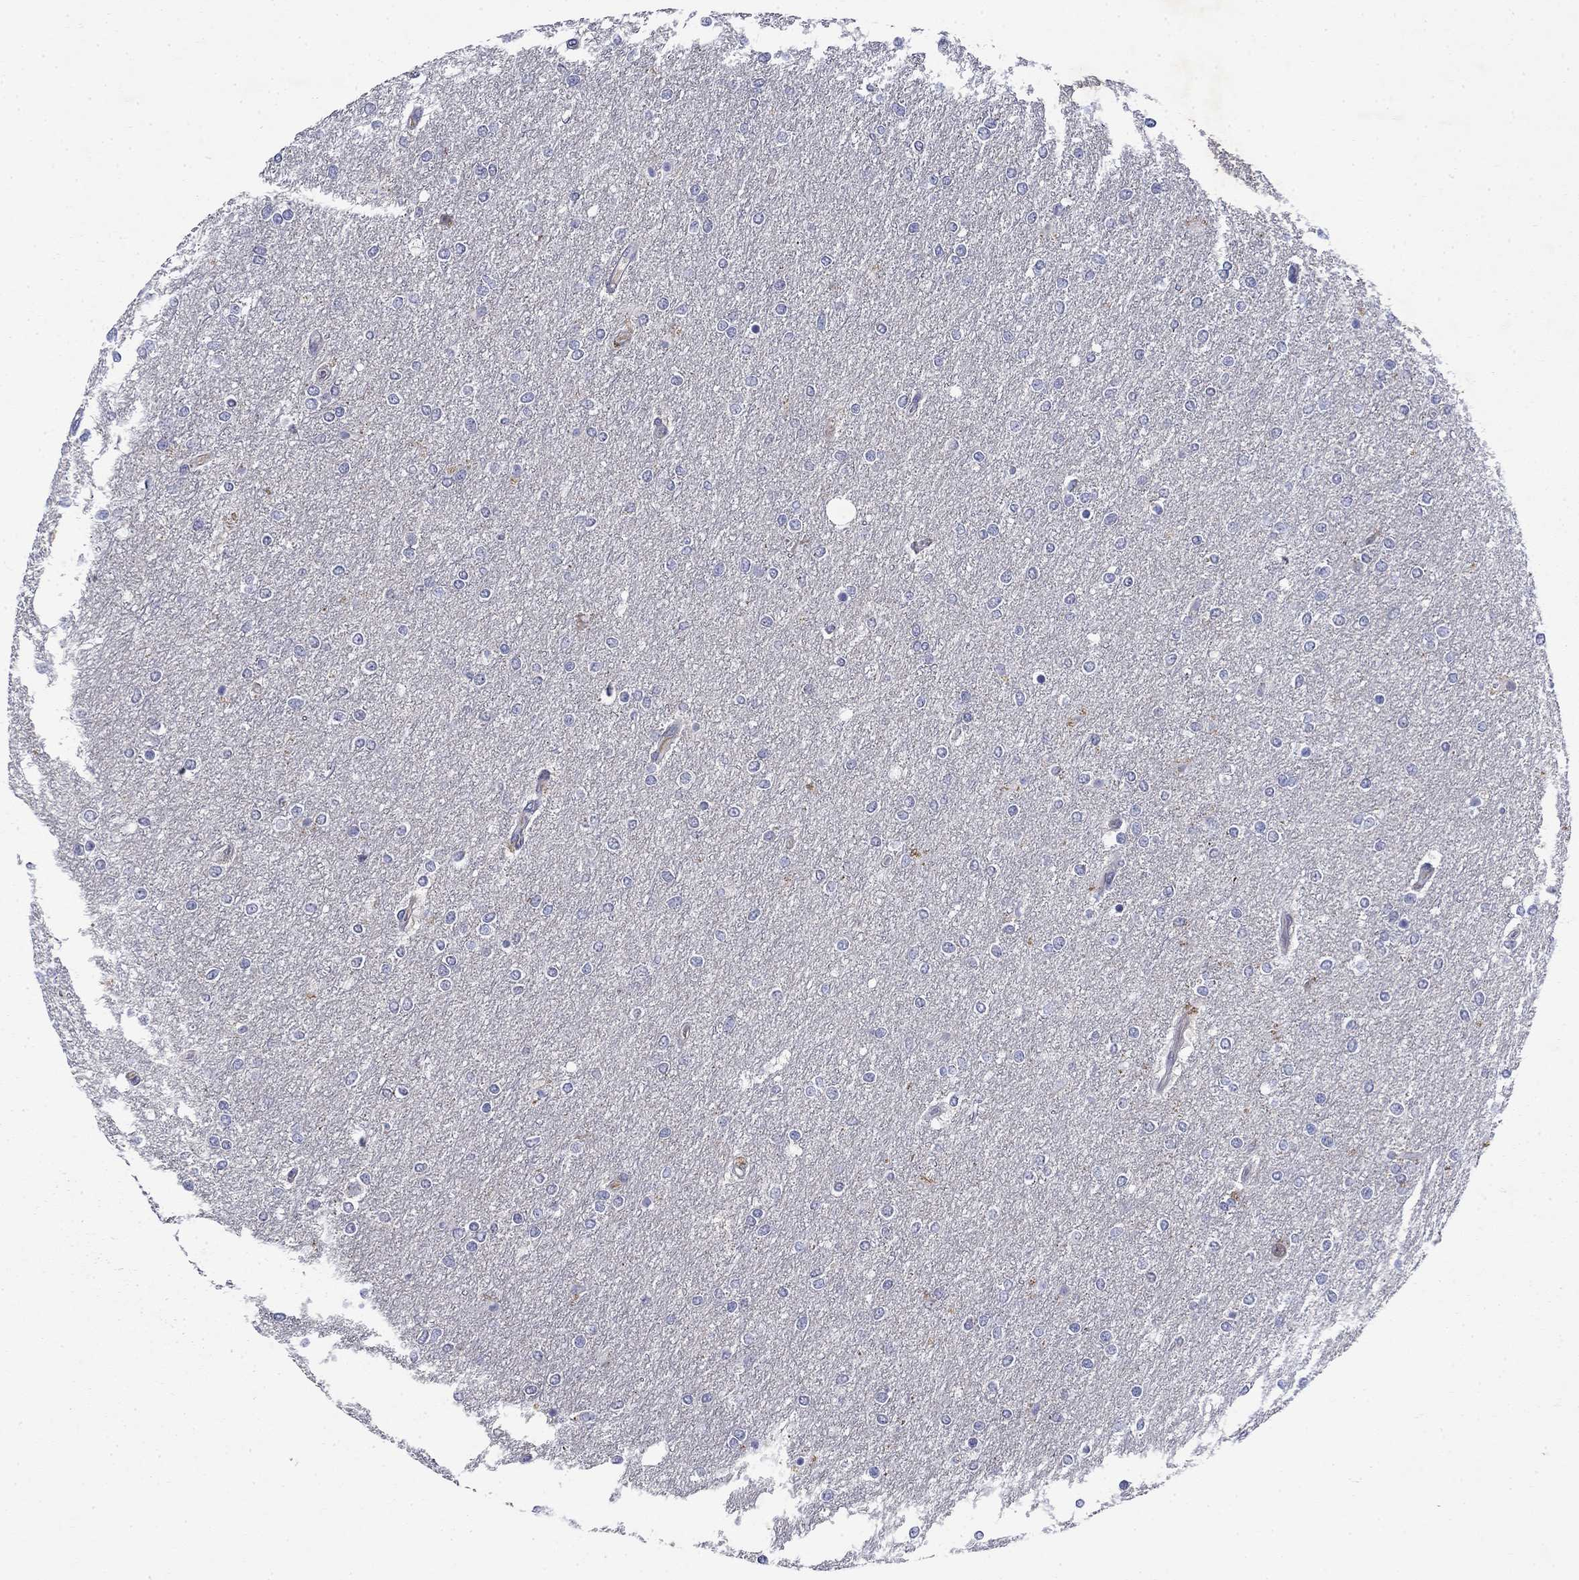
{"staining": {"intensity": "negative", "quantity": "none", "location": "none"}, "tissue": "glioma", "cell_type": "Tumor cells", "image_type": "cancer", "snomed": [{"axis": "morphology", "description": "Glioma, malignant, High grade"}, {"axis": "topography", "description": "Brain"}], "caption": "A micrograph of human glioma is negative for staining in tumor cells.", "gene": "STAB2", "patient": {"sex": "female", "age": 61}}